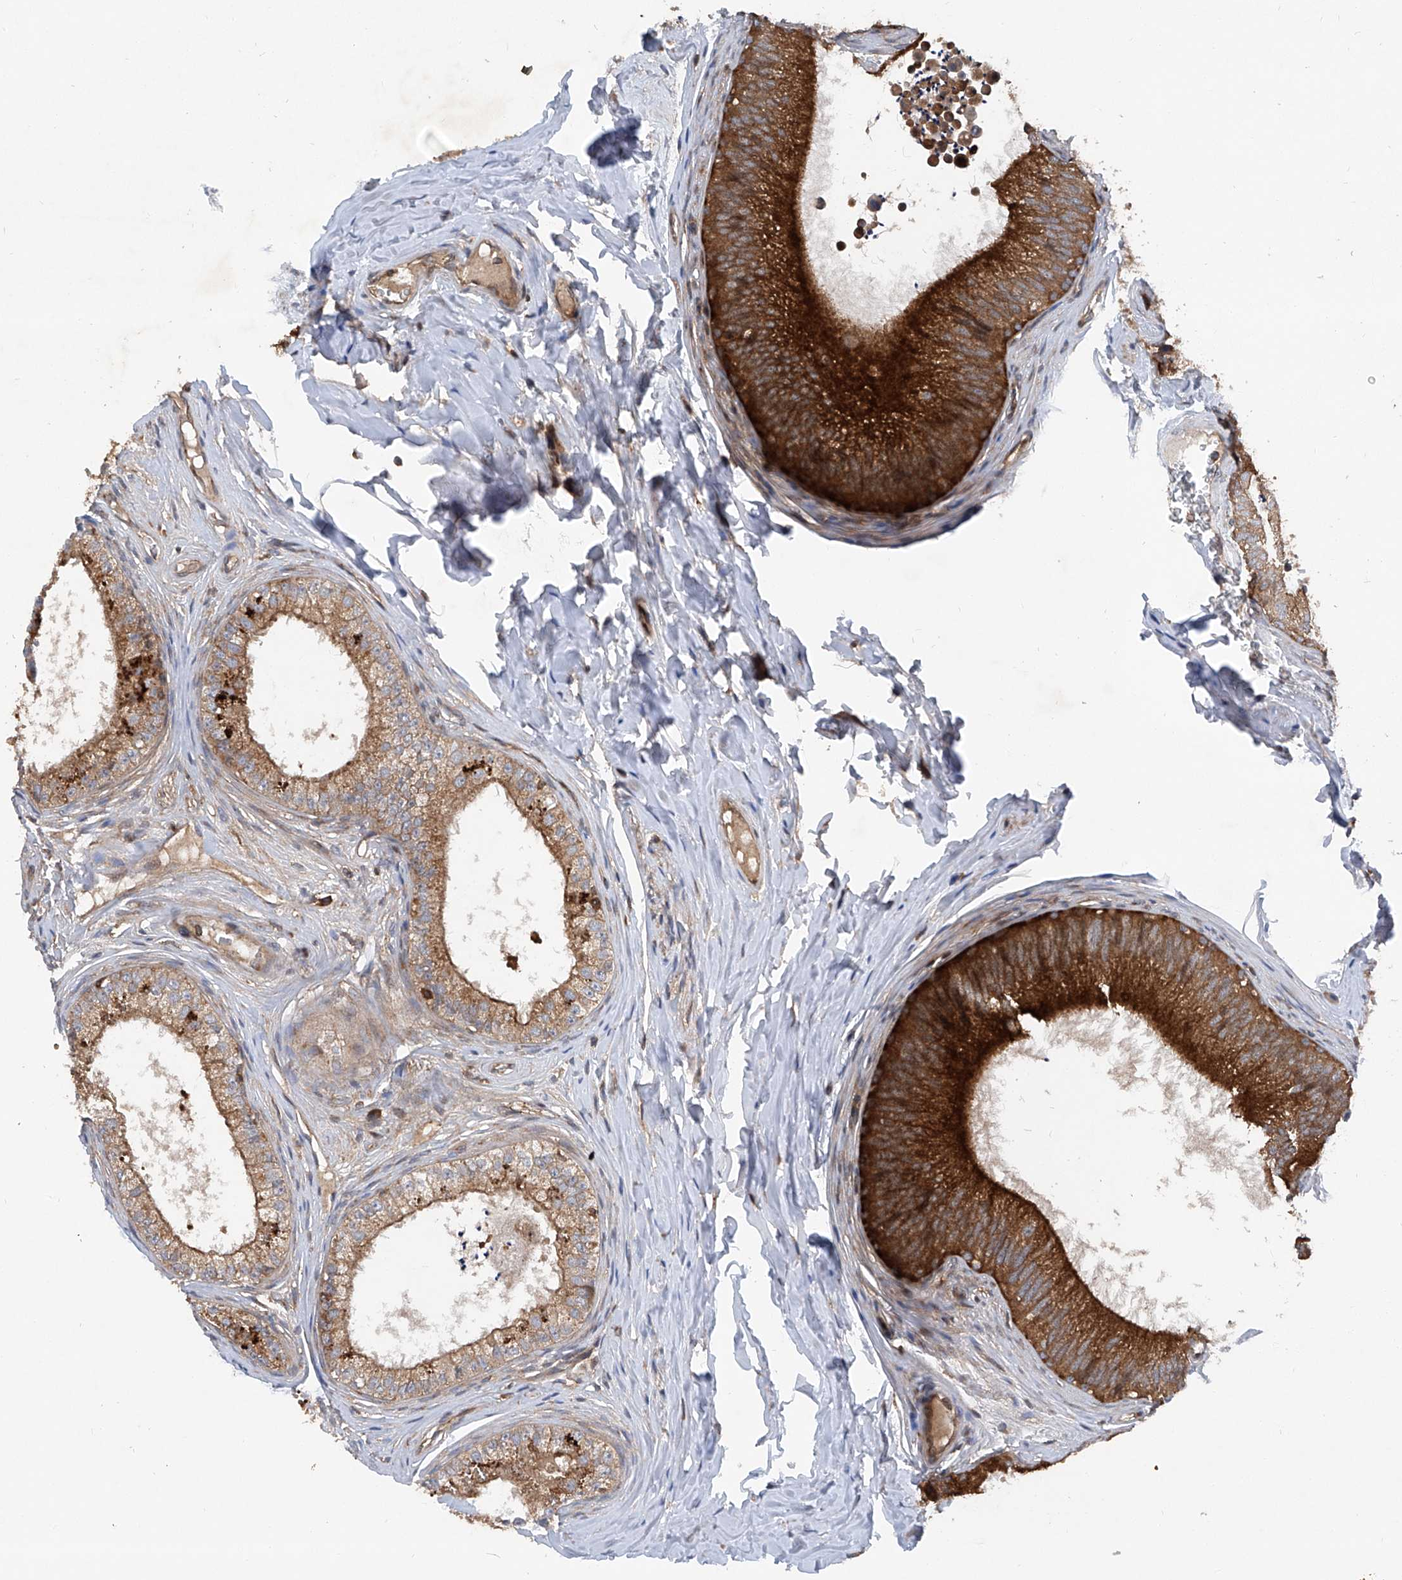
{"staining": {"intensity": "strong", "quantity": ">75%", "location": "cytoplasmic/membranous"}, "tissue": "epididymis", "cell_type": "Glandular cells", "image_type": "normal", "snomed": [{"axis": "morphology", "description": "Normal tissue, NOS"}, {"axis": "topography", "description": "Epididymis"}], "caption": "Brown immunohistochemical staining in normal epididymis reveals strong cytoplasmic/membranous expression in about >75% of glandular cells.", "gene": "SMAP1", "patient": {"sex": "male", "age": 29}}